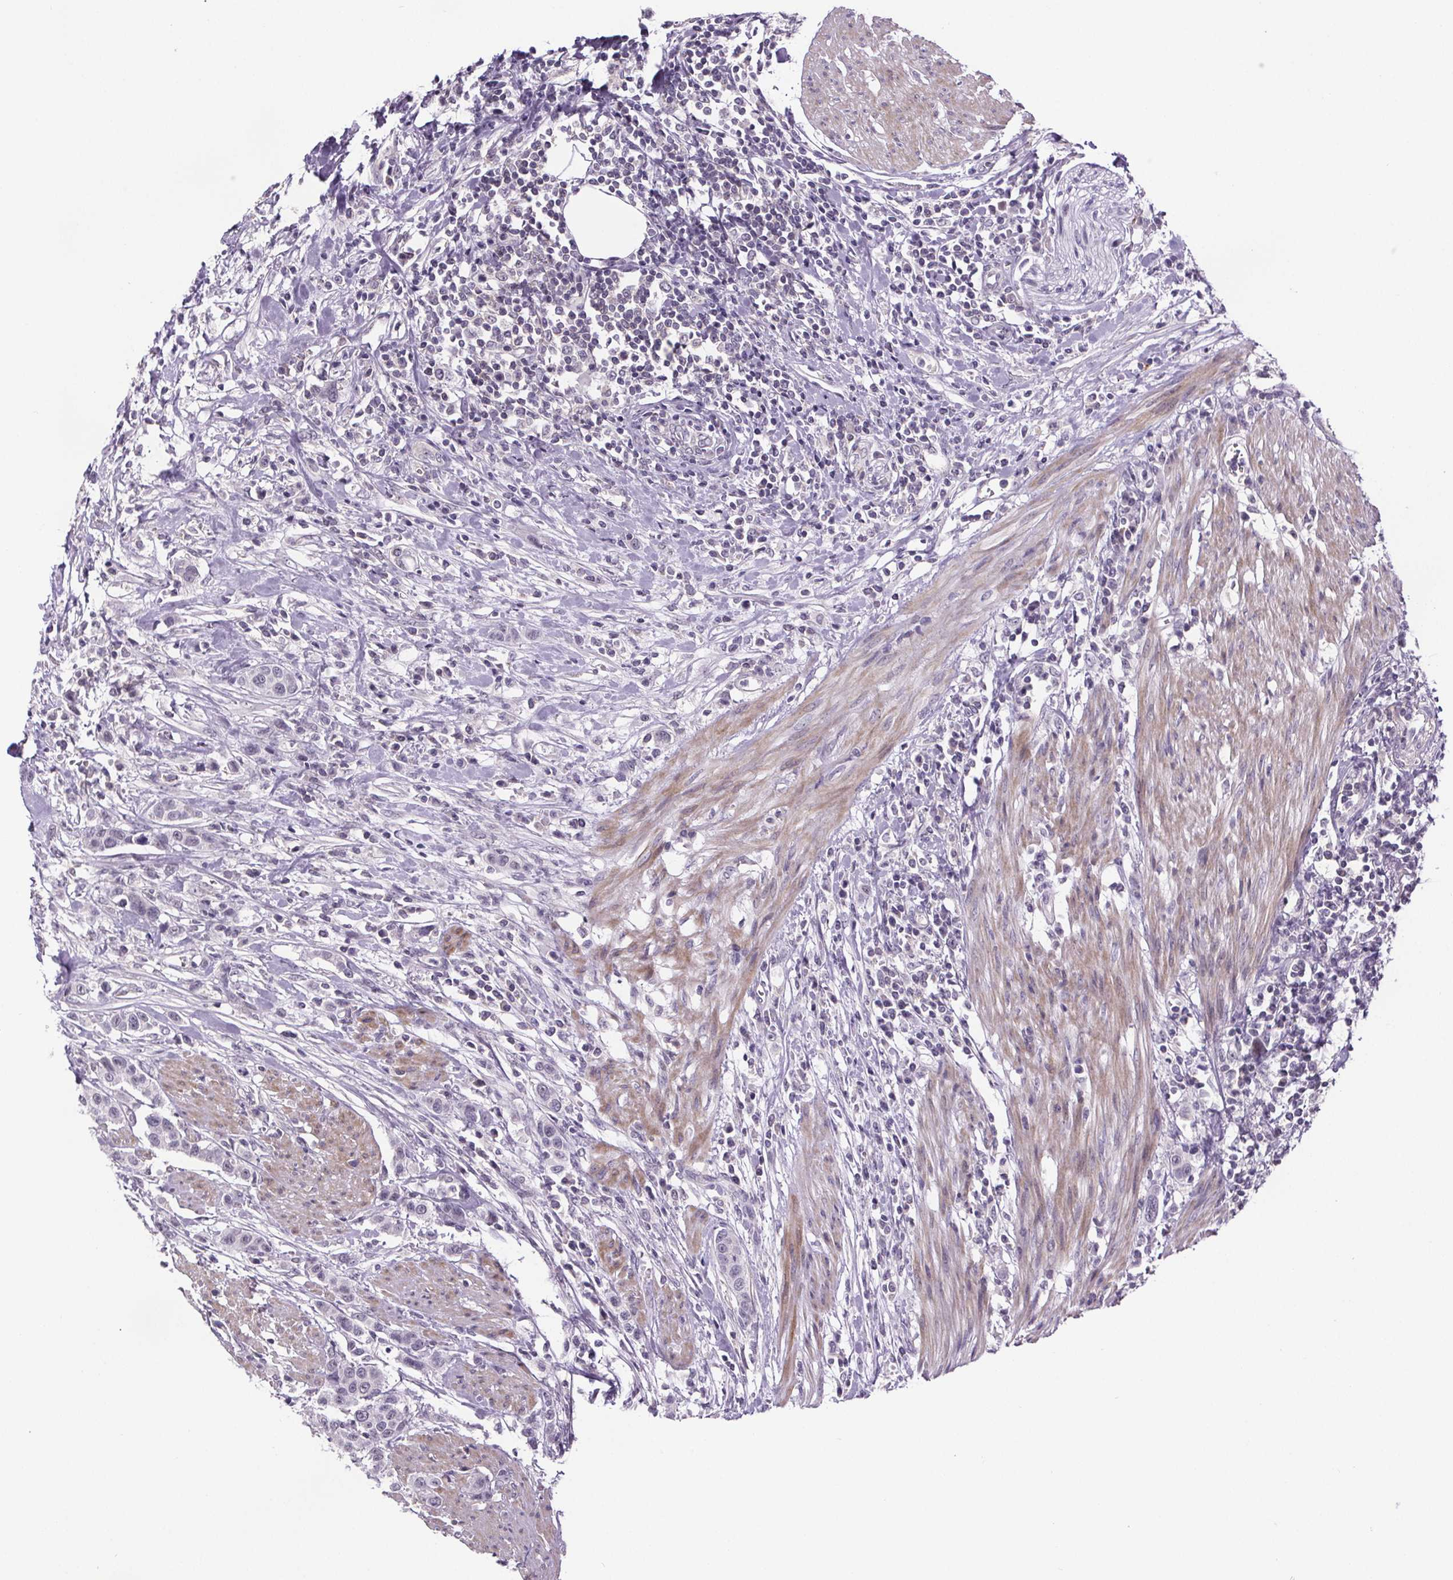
{"staining": {"intensity": "negative", "quantity": "none", "location": "none"}, "tissue": "urothelial cancer", "cell_type": "Tumor cells", "image_type": "cancer", "snomed": [{"axis": "morphology", "description": "Urothelial carcinoma, High grade"}, {"axis": "topography", "description": "Urinary bladder"}], "caption": "Tumor cells show no significant protein expression in urothelial cancer.", "gene": "TTC12", "patient": {"sex": "female", "age": 58}}